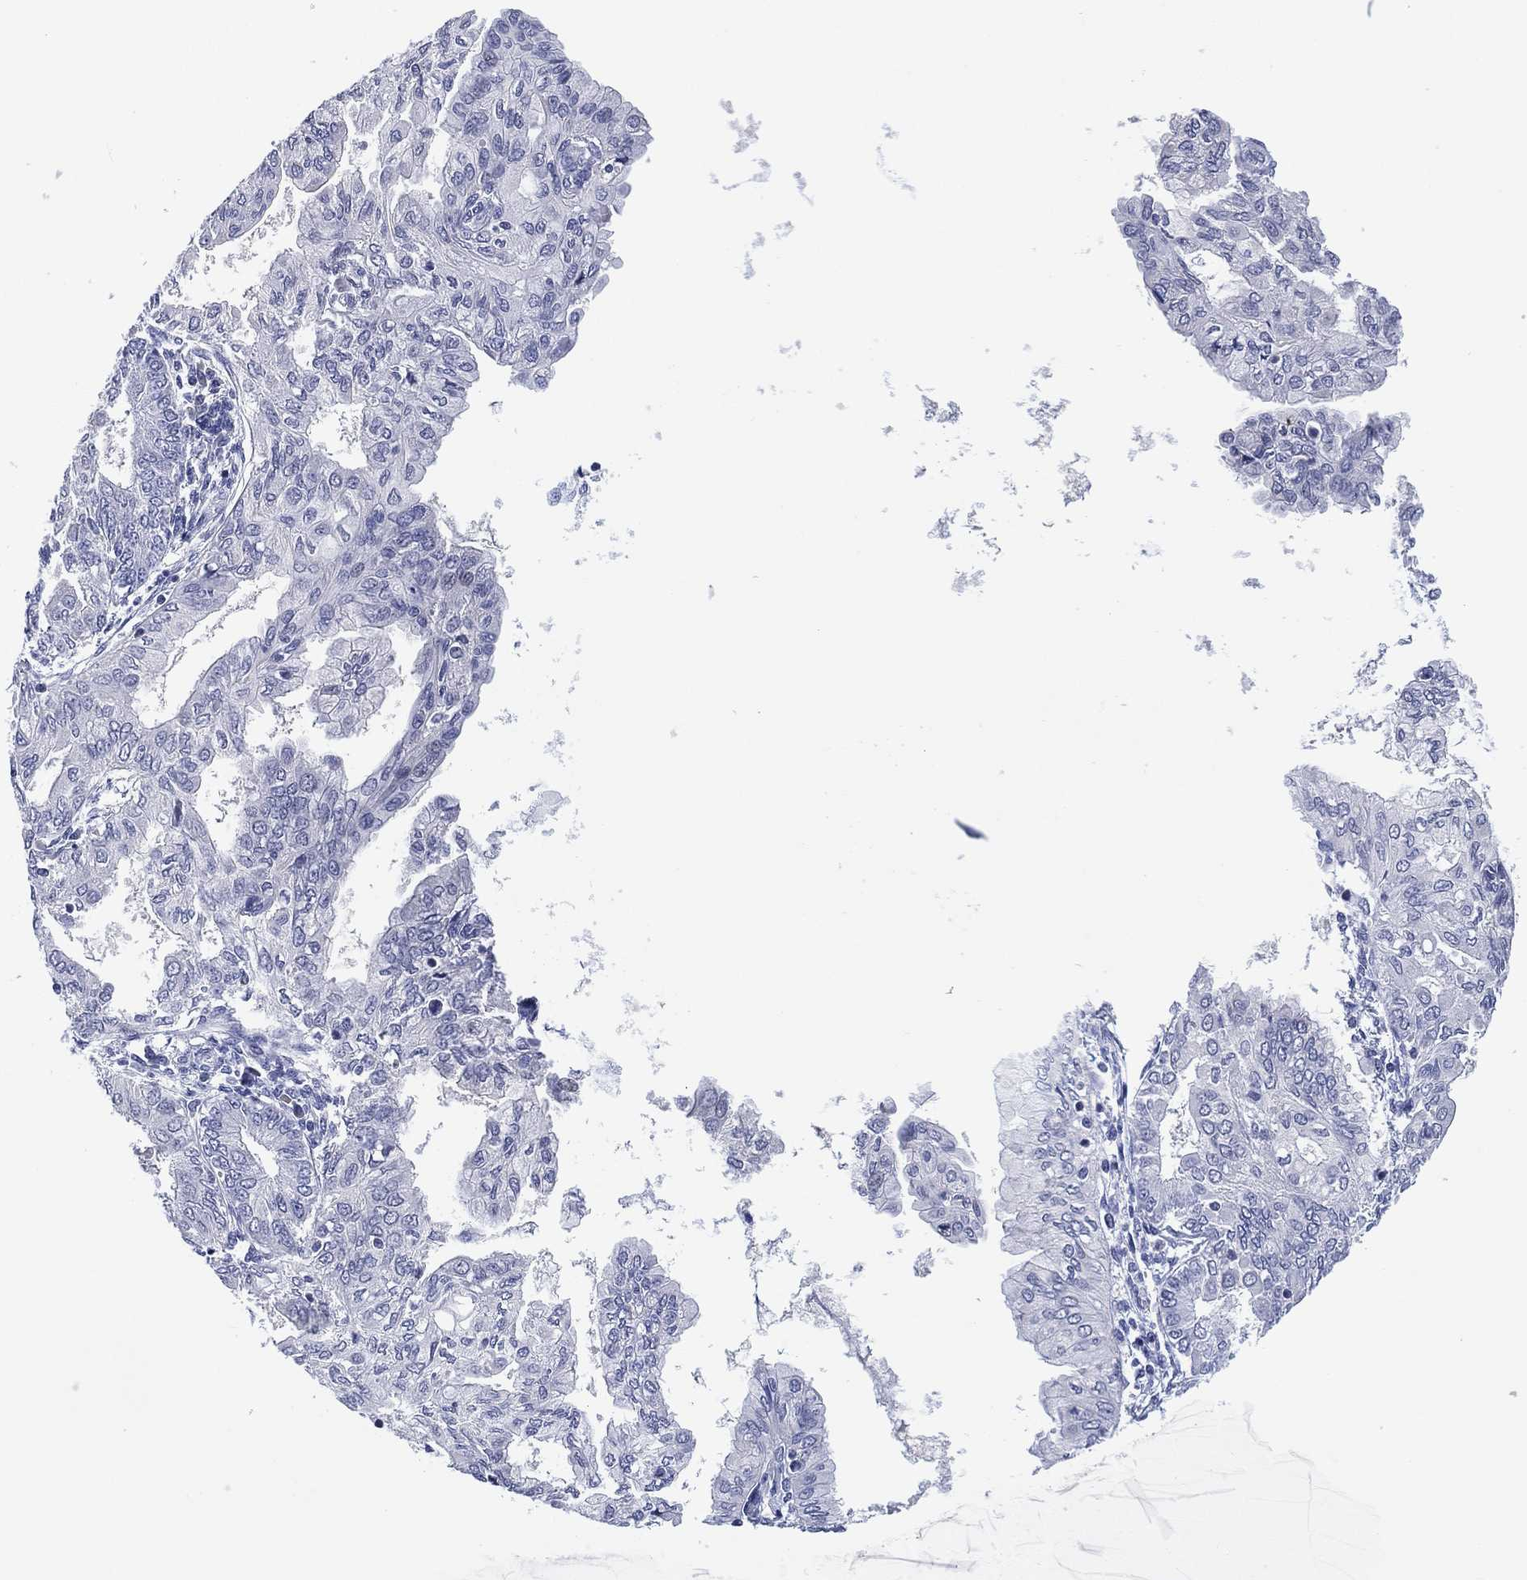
{"staining": {"intensity": "negative", "quantity": "none", "location": "none"}, "tissue": "endometrial cancer", "cell_type": "Tumor cells", "image_type": "cancer", "snomed": [{"axis": "morphology", "description": "Adenocarcinoma, NOS"}, {"axis": "topography", "description": "Endometrium"}], "caption": "Tumor cells are negative for protein expression in human endometrial cancer. (DAB (3,3'-diaminobenzidine) immunohistochemistry with hematoxylin counter stain).", "gene": "CLIP3", "patient": {"sex": "female", "age": 68}}